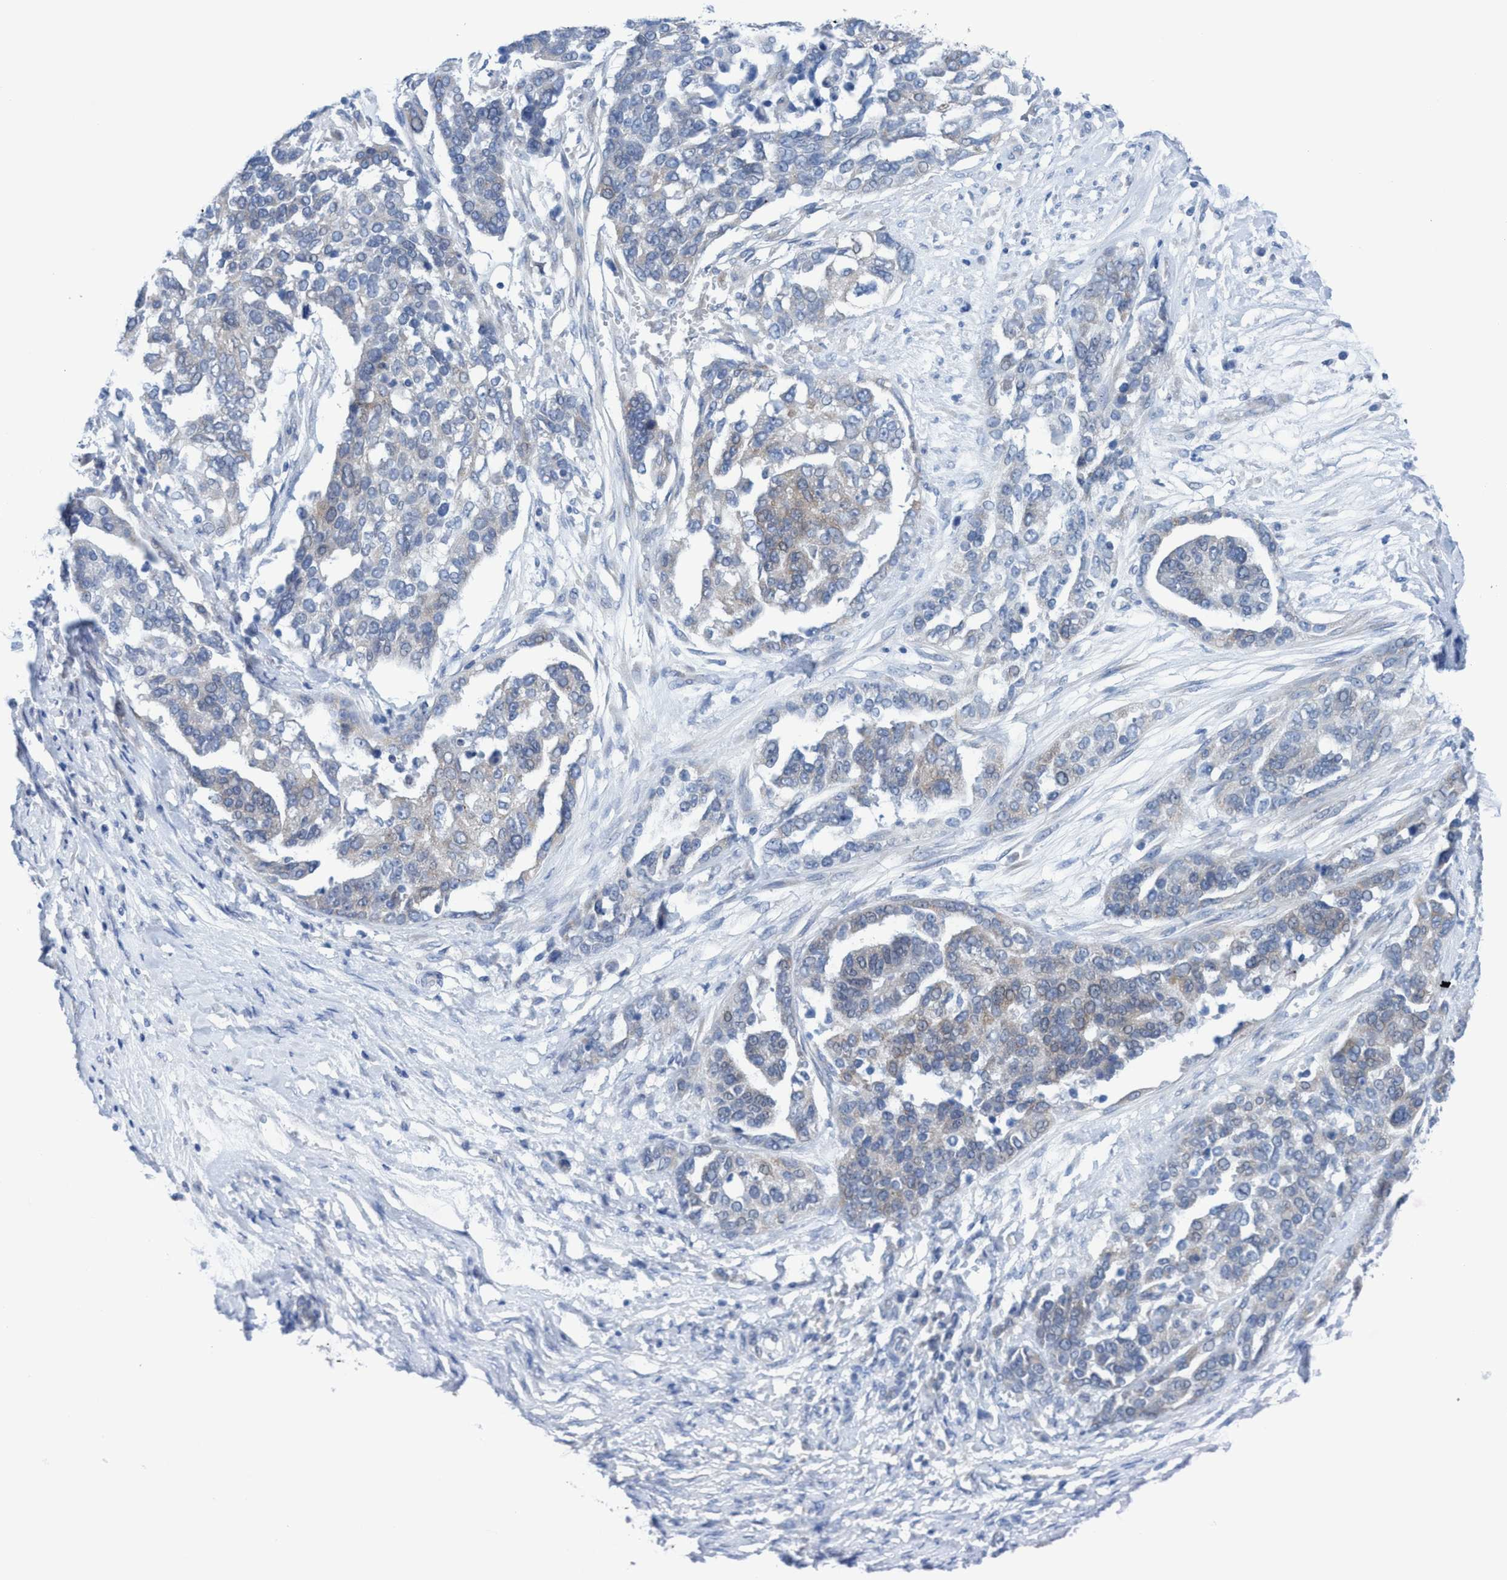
{"staining": {"intensity": "weak", "quantity": "<25%", "location": "cytoplasmic/membranous"}, "tissue": "ovarian cancer", "cell_type": "Tumor cells", "image_type": "cancer", "snomed": [{"axis": "morphology", "description": "Cystadenocarcinoma, serous, NOS"}, {"axis": "topography", "description": "Ovary"}], "caption": "The photomicrograph displays no significant positivity in tumor cells of ovarian cancer.", "gene": "RSAD1", "patient": {"sex": "female", "age": 44}}